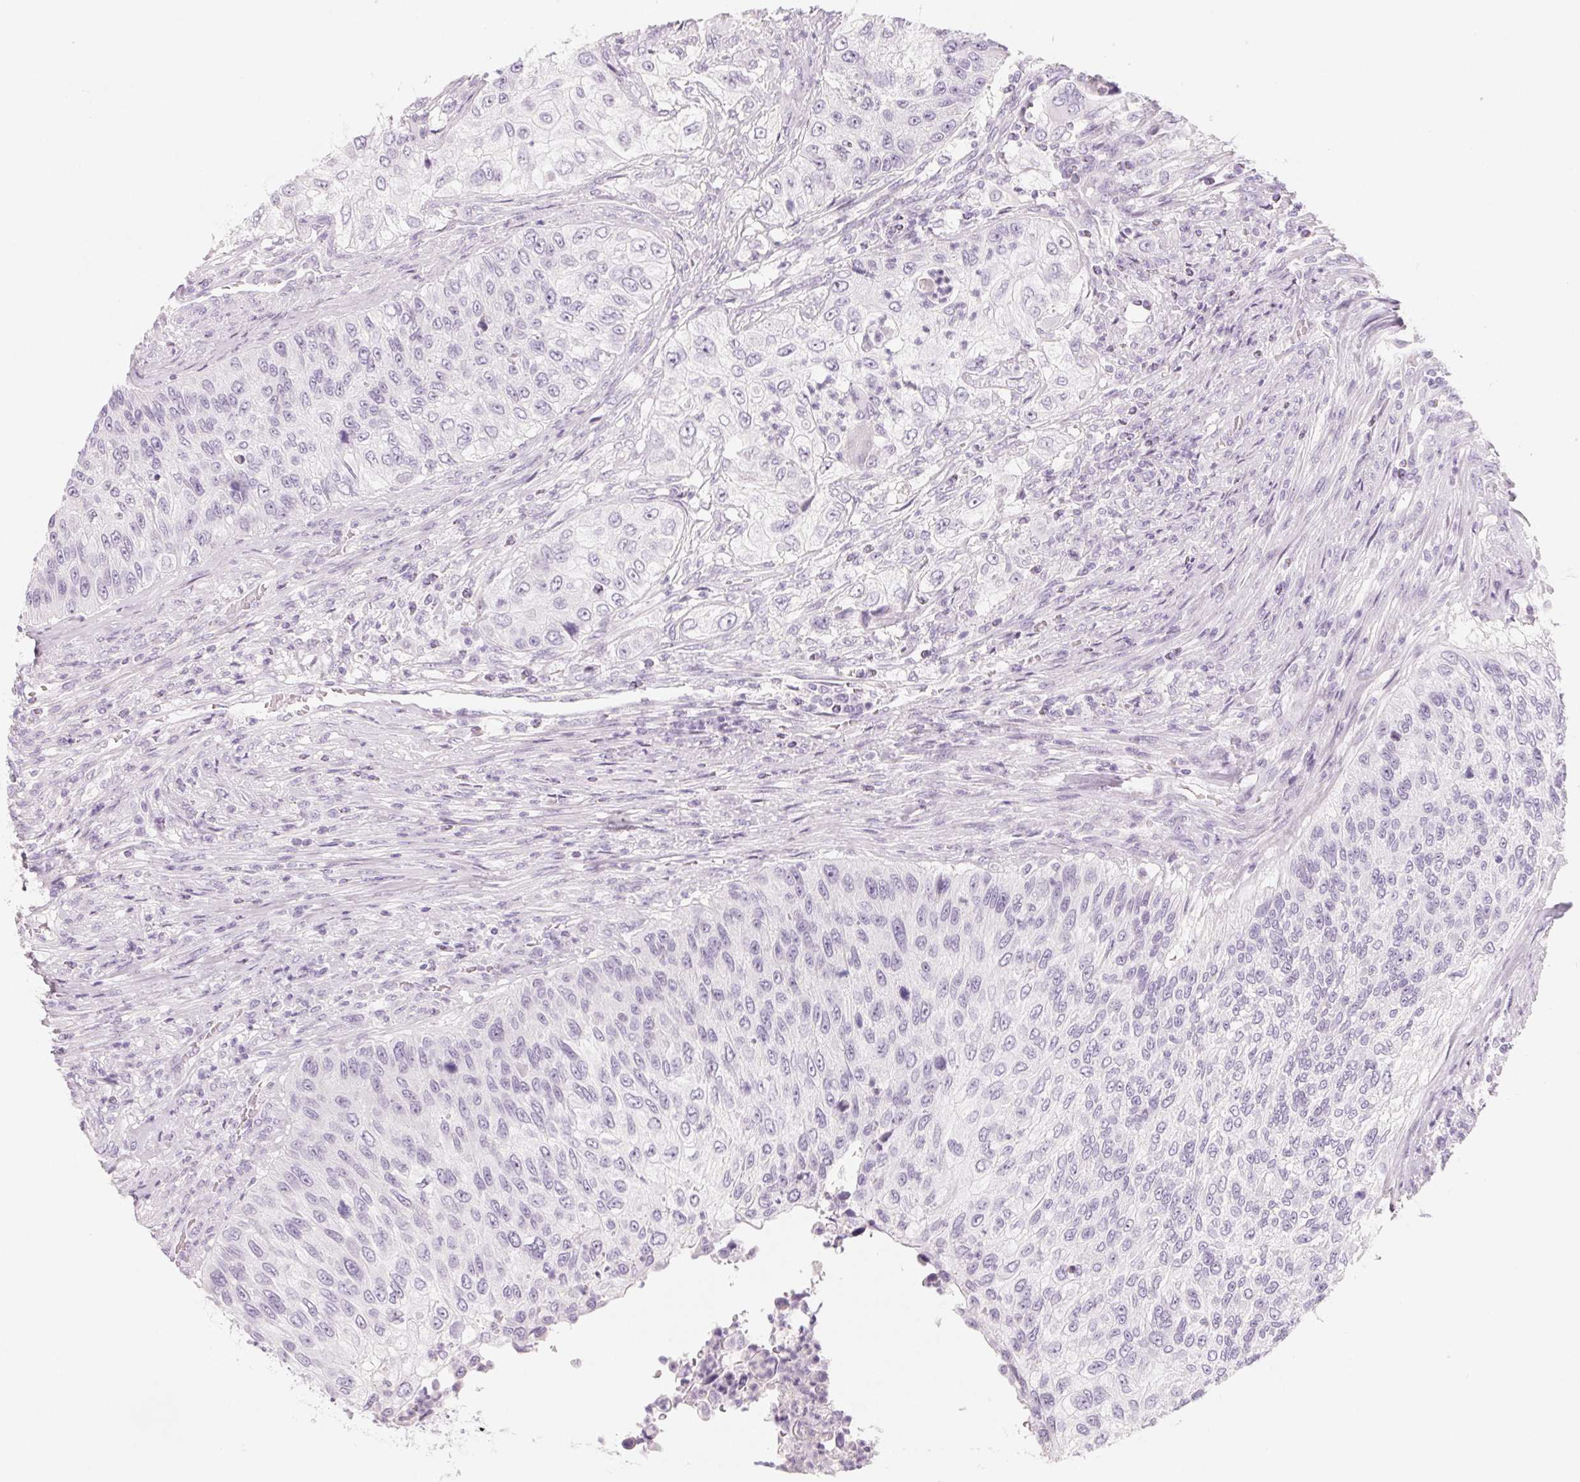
{"staining": {"intensity": "negative", "quantity": "none", "location": "none"}, "tissue": "urothelial cancer", "cell_type": "Tumor cells", "image_type": "cancer", "snomed": [{"axis": "morphology", "description": "Urothelial carcinoma, High grade"}, {"axis": "topography", "description": "Urinary bladder"}], "caption": "This photomicrograph is of high-grade urothelial carcinoma stained with immunohistochemistry to label a protein in brown with the nuclei are counter-stained blue. There is no positivity in tumor cells.", "gene": "SH3GL2", "patient": {"sex": "female", "age": 60}}